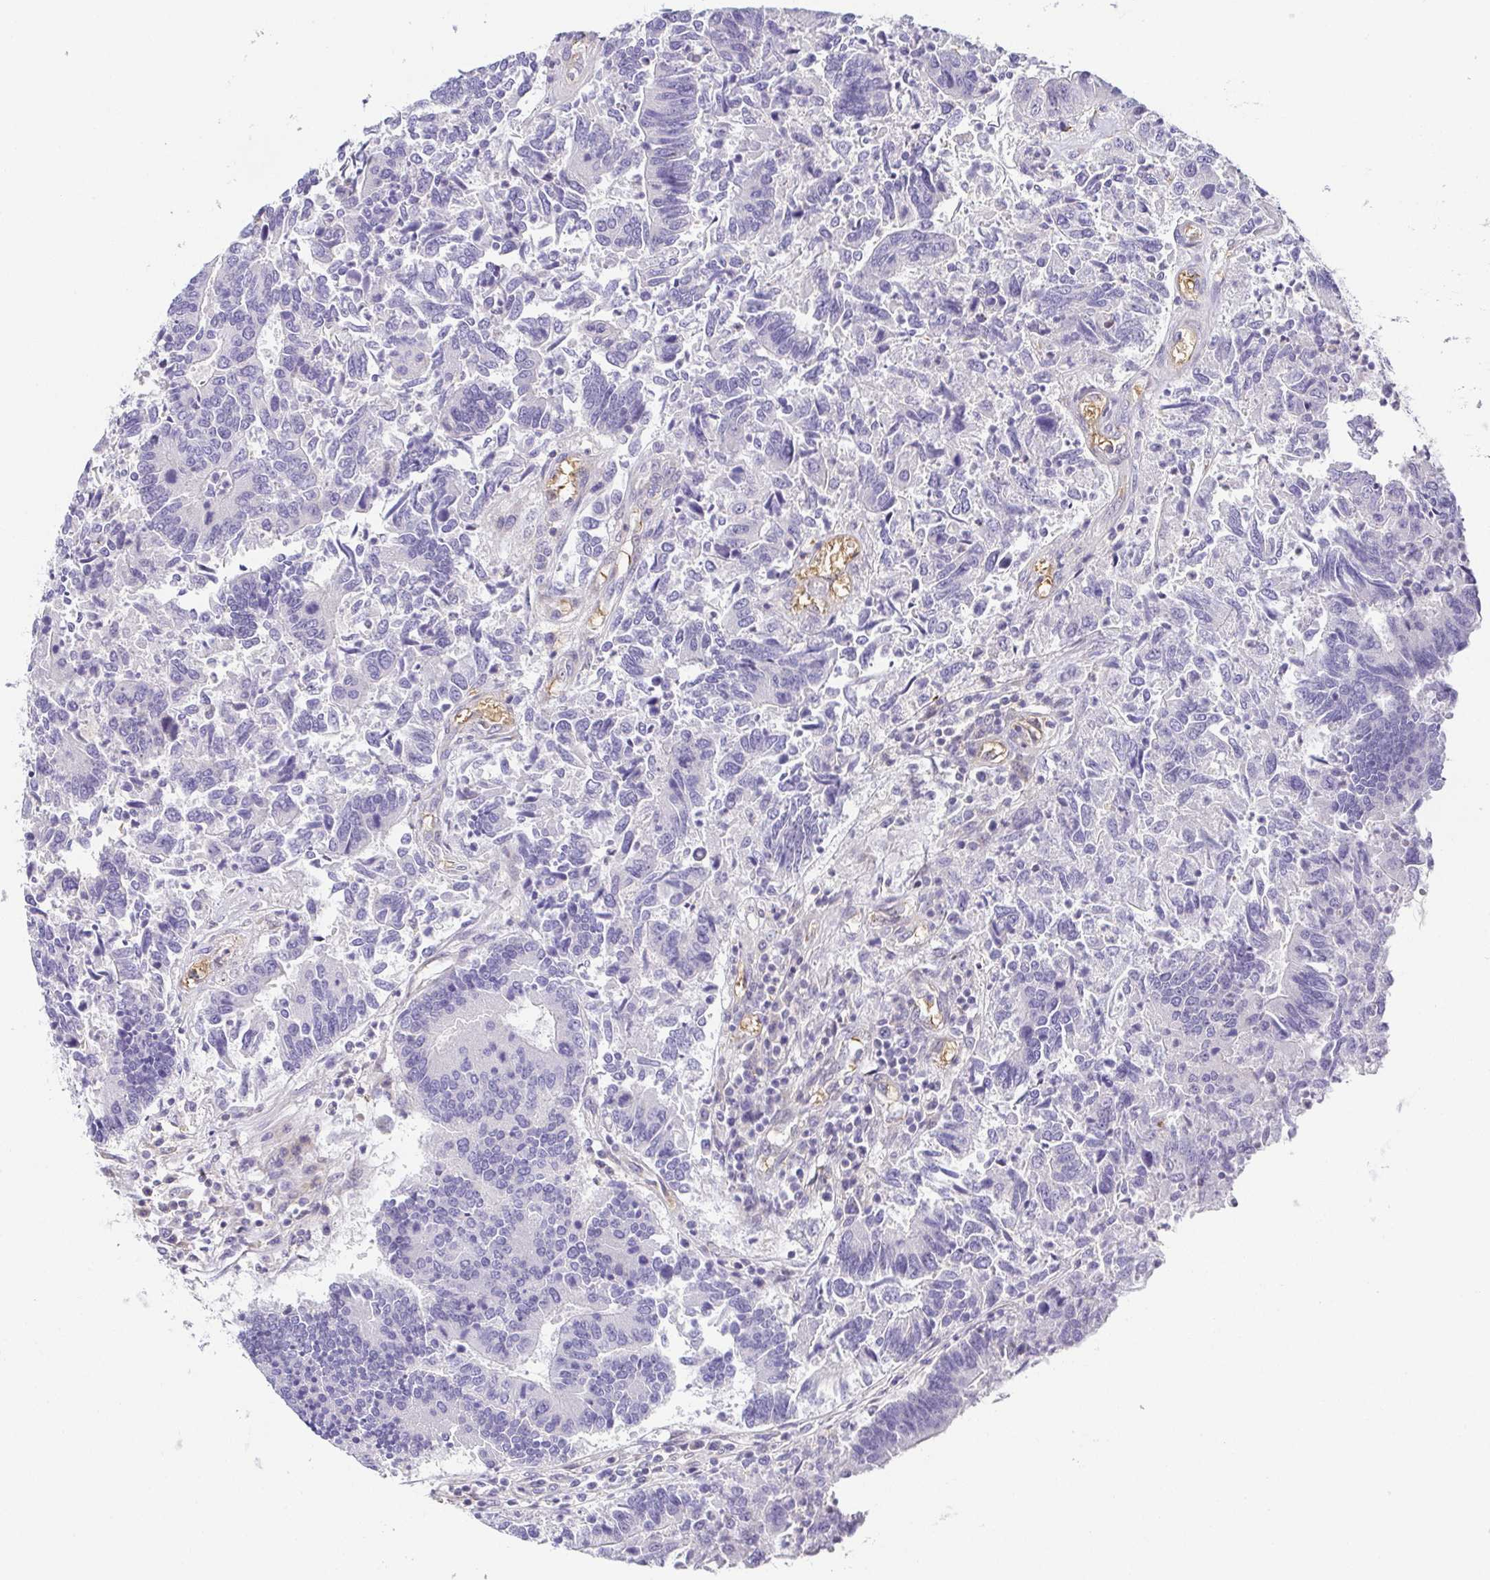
{"staining": {"intensity": "negative", "quantity": "none", "location": "none"}, "tissue": "colorectal cancer", "cell_type": "Tumor cells", "image_type": "cancer", "snomed": [{"axis": "morphology", "description": "Adenocarcinoma, NOS"}, {"axis": "topography", "description": "Colon"}], "caption": "IHC histopathology image of colorectal cancer (adenocarcinoma) stained for a protein (brown), which reveals no staining in tumor cells.", "gene": "FAM162B", "patient": {"sex": "female", "age": 67}}